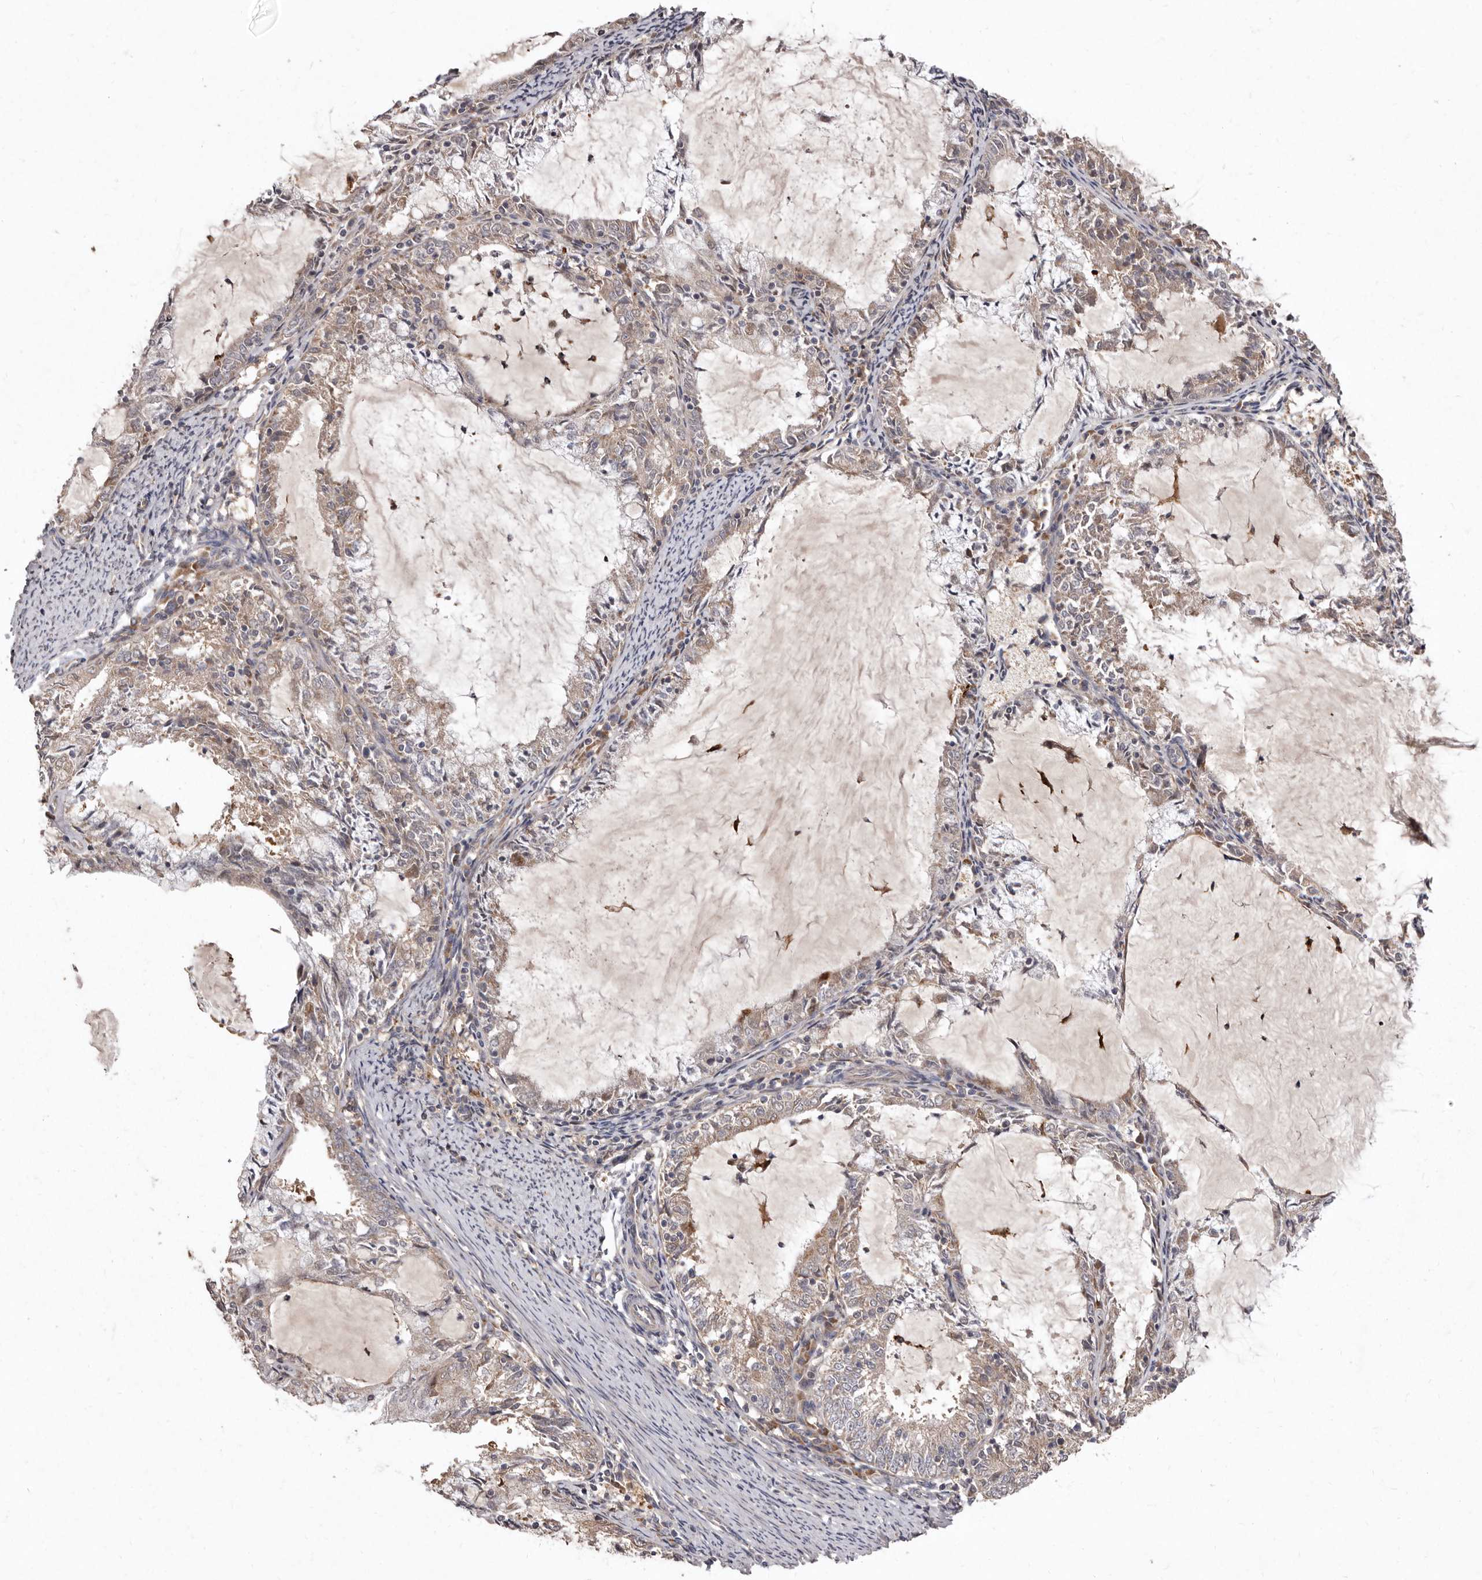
{"staining": {"intensity": "weak", "quantity": "25%-75%", "location": "cytoplasmic/membranous"}, "tissue": "endometrial cancer", "cell_type": "Tumor cells", "image_type": "cancer", "snomed": [{"axis": "morphology", "description": "Adenocarcinoma, NOS"}, {"axis": "topography", "description": "Endometrium"}], "caption": "Immunohistochemistry (DAB (3,3'-diaminobenzidine)) staining of human endometrial cancer (adenocarcinoma) demonstrates weak cytoplasmic/membranous protein positivity in about 25%-75% of tumor cells.", "gene": "FLAD1", "patient": {"sex": "female", "age": 57}}